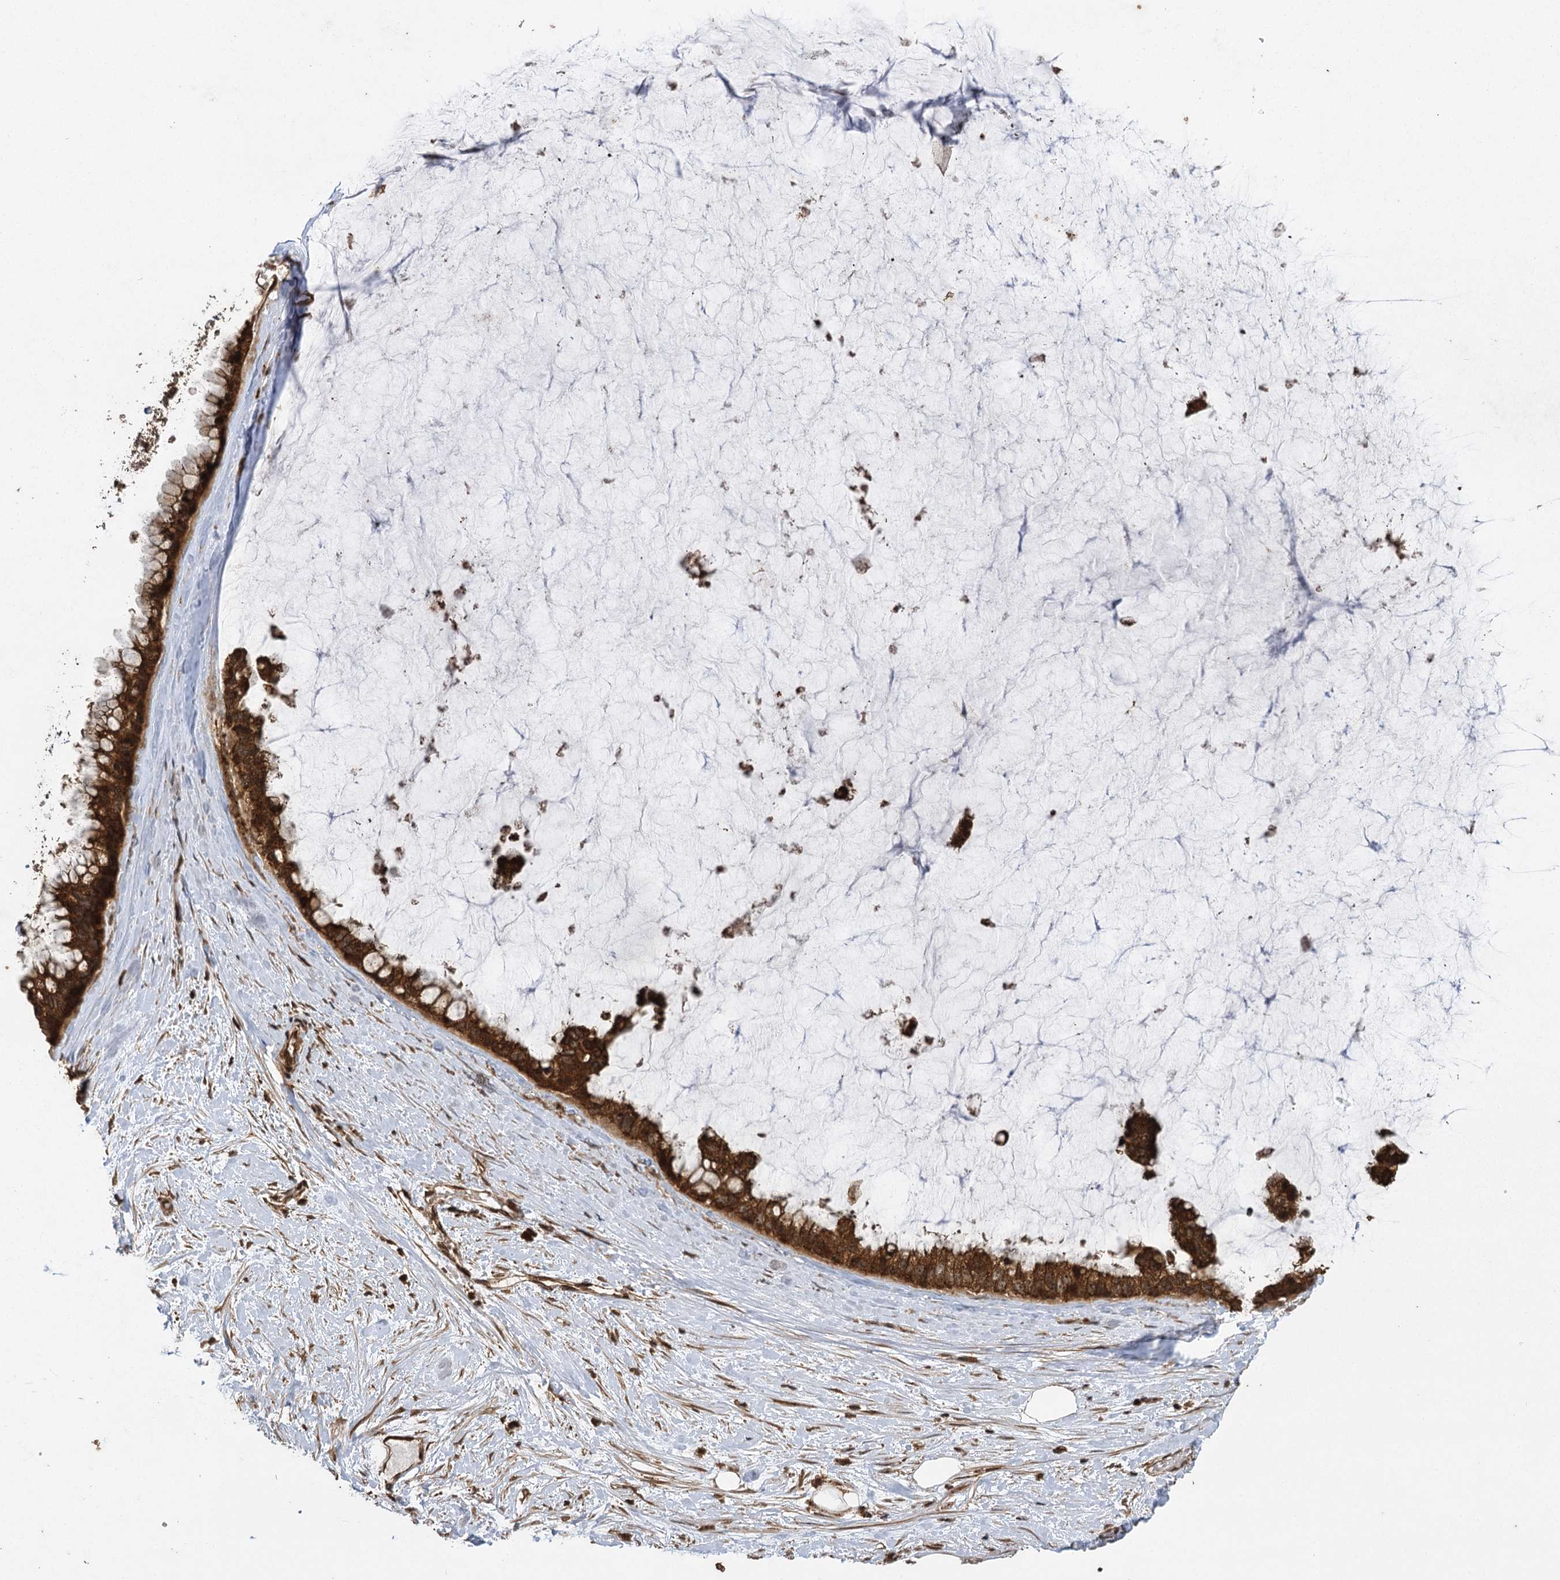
{"staining": {"intensity": "strong", "quantity": ">75%", "location": "cytoplasmic/membranous,nuclear"}, "tissue": "ovarian cancer", "cell_type": "Tumor cells", "image_type": "cancer", "snomed": [{"axis": "morphology", "description": "Cystadenocarcinoma, mucinous, NOS"}, {"axis": "topography", "description": "Ovary"}], "caption": "A high amount of strong cytoplasmic/membranous and nuclear positivity is present in about >75% of tumor cells in ovarian cancer tissue. Ihc stains the protein of interest in brown and the nuclei are stained blue.", "gene": "IL11RA", "patient": {"sex": "female", "age": 39}}